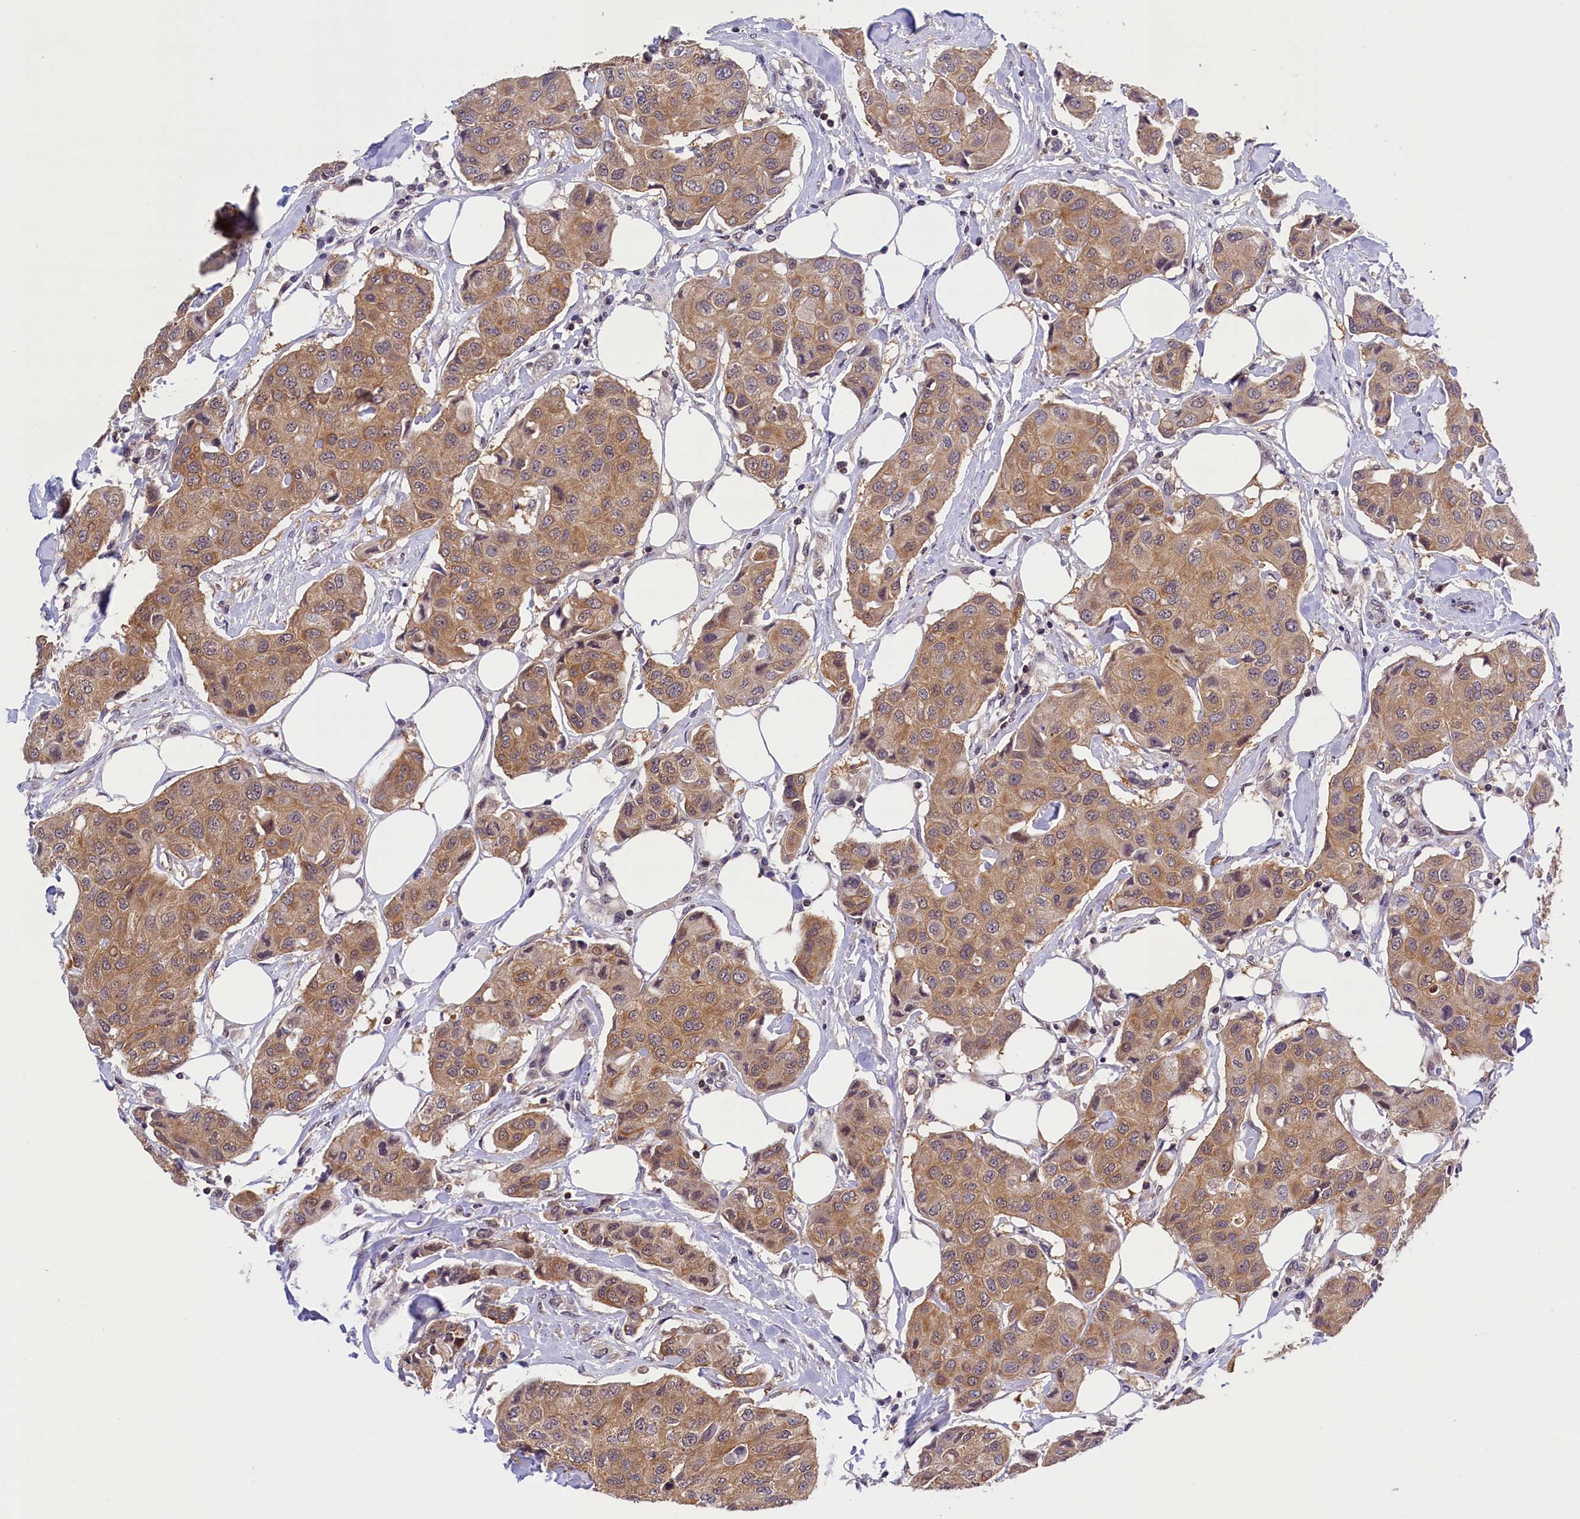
{"staining": {"intensity": "moderate", "quantity": ">75%", "location": "cytoplasmic/membranous"}, "tissue": "breast cancer", "cell_type": "Tumor cells", "image_type": "cancer", "snomed": [{"axis": "morphology", "description": "Duct carcinoma"}, {"axis": "topography", "description": "Breast"}], "caption": "Immunohistochemical staining of breast cancer (invasive ductal carcinoma) shows medium levels of moderate cytoplasmic/membranous protein positivity in about >75% of tumor cells.", "gene": "TBCB", "patient": {"sex": "female", "age": 80}}